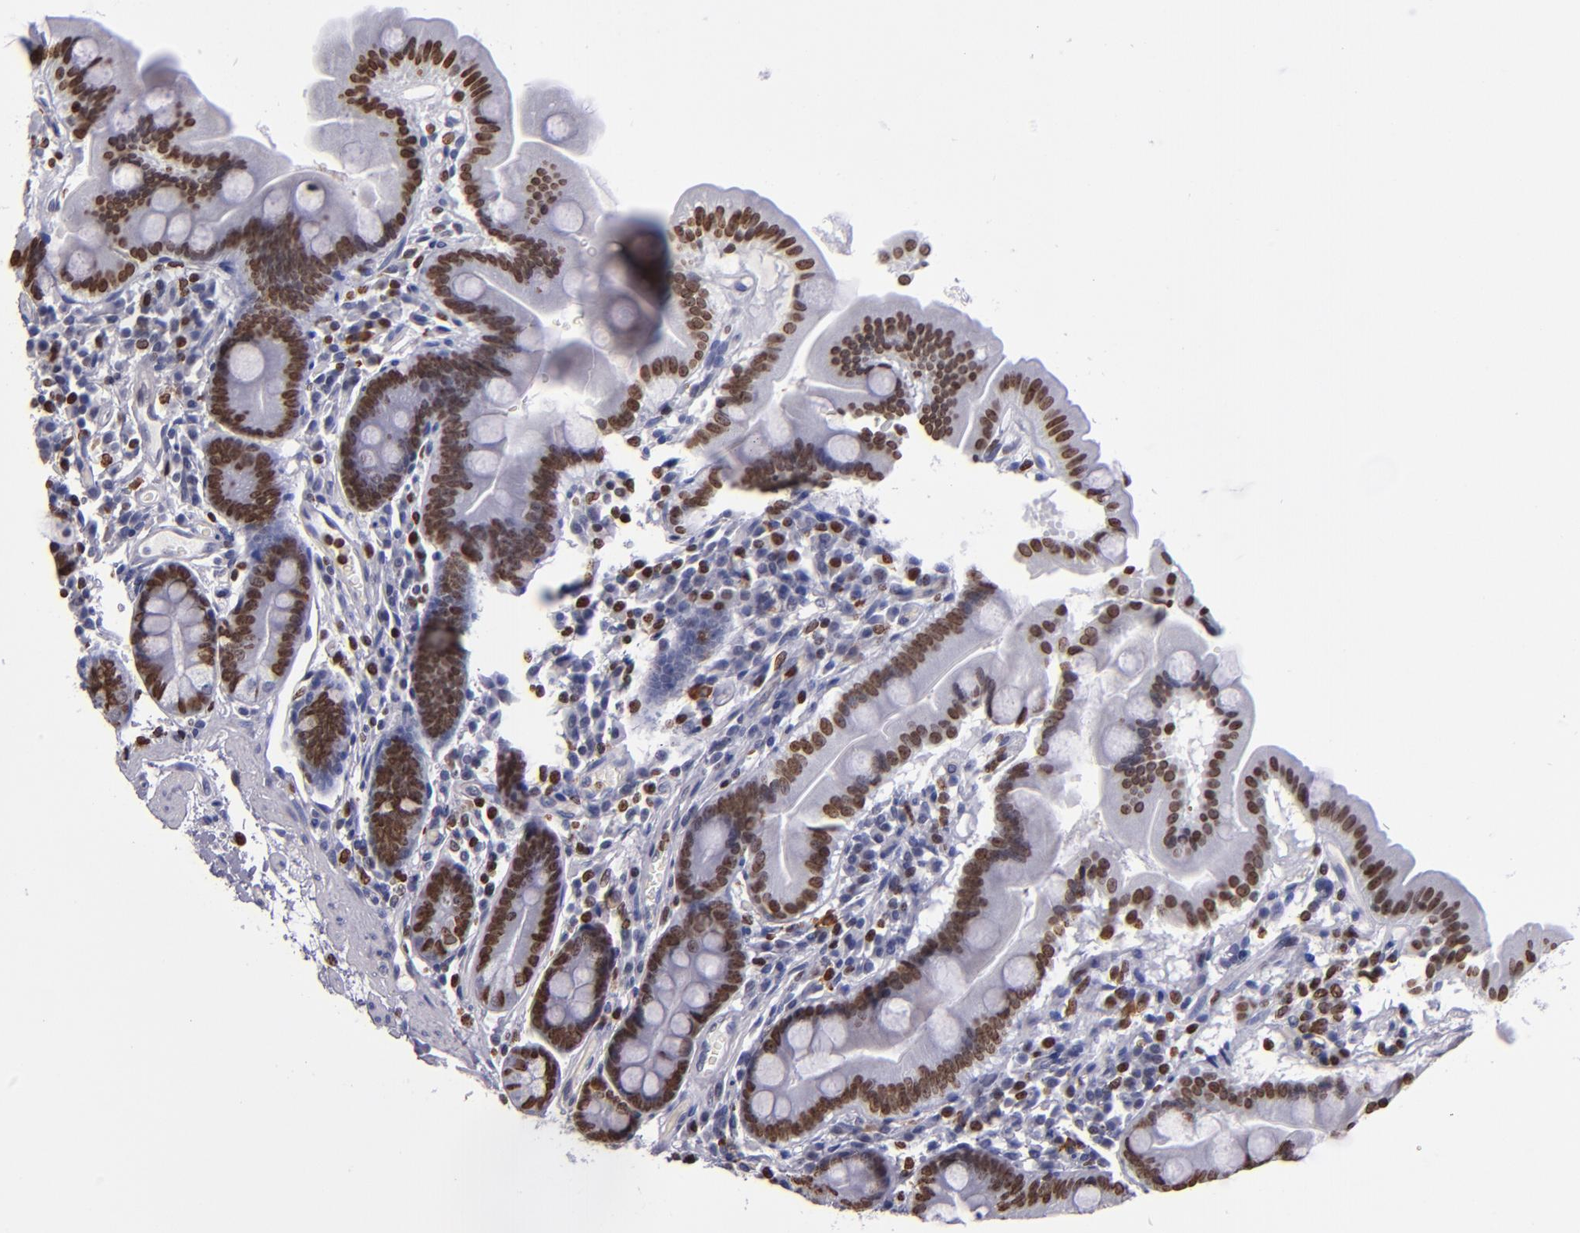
{"staining": {"intensity": "strong", "quantity": ">75%", "location": "nuclear"}, "tissue": "duodenum", "cell_type": "Glandular cells", "image_type": "normal", "snomed": [{"axis": "morphology", "description": "Normal tissue, NOS"}, {"axis": "topography", "description": "Duodenum"}], "caption": "A high-resolution photomicrograph shows immunohistochemistry staining of unremarkable duodenum, which exhibits strong nuclear positivity in about >75% of glandular cells.", "gene": "CDKL5", "patient": {"sex": "male", "age": 50}}